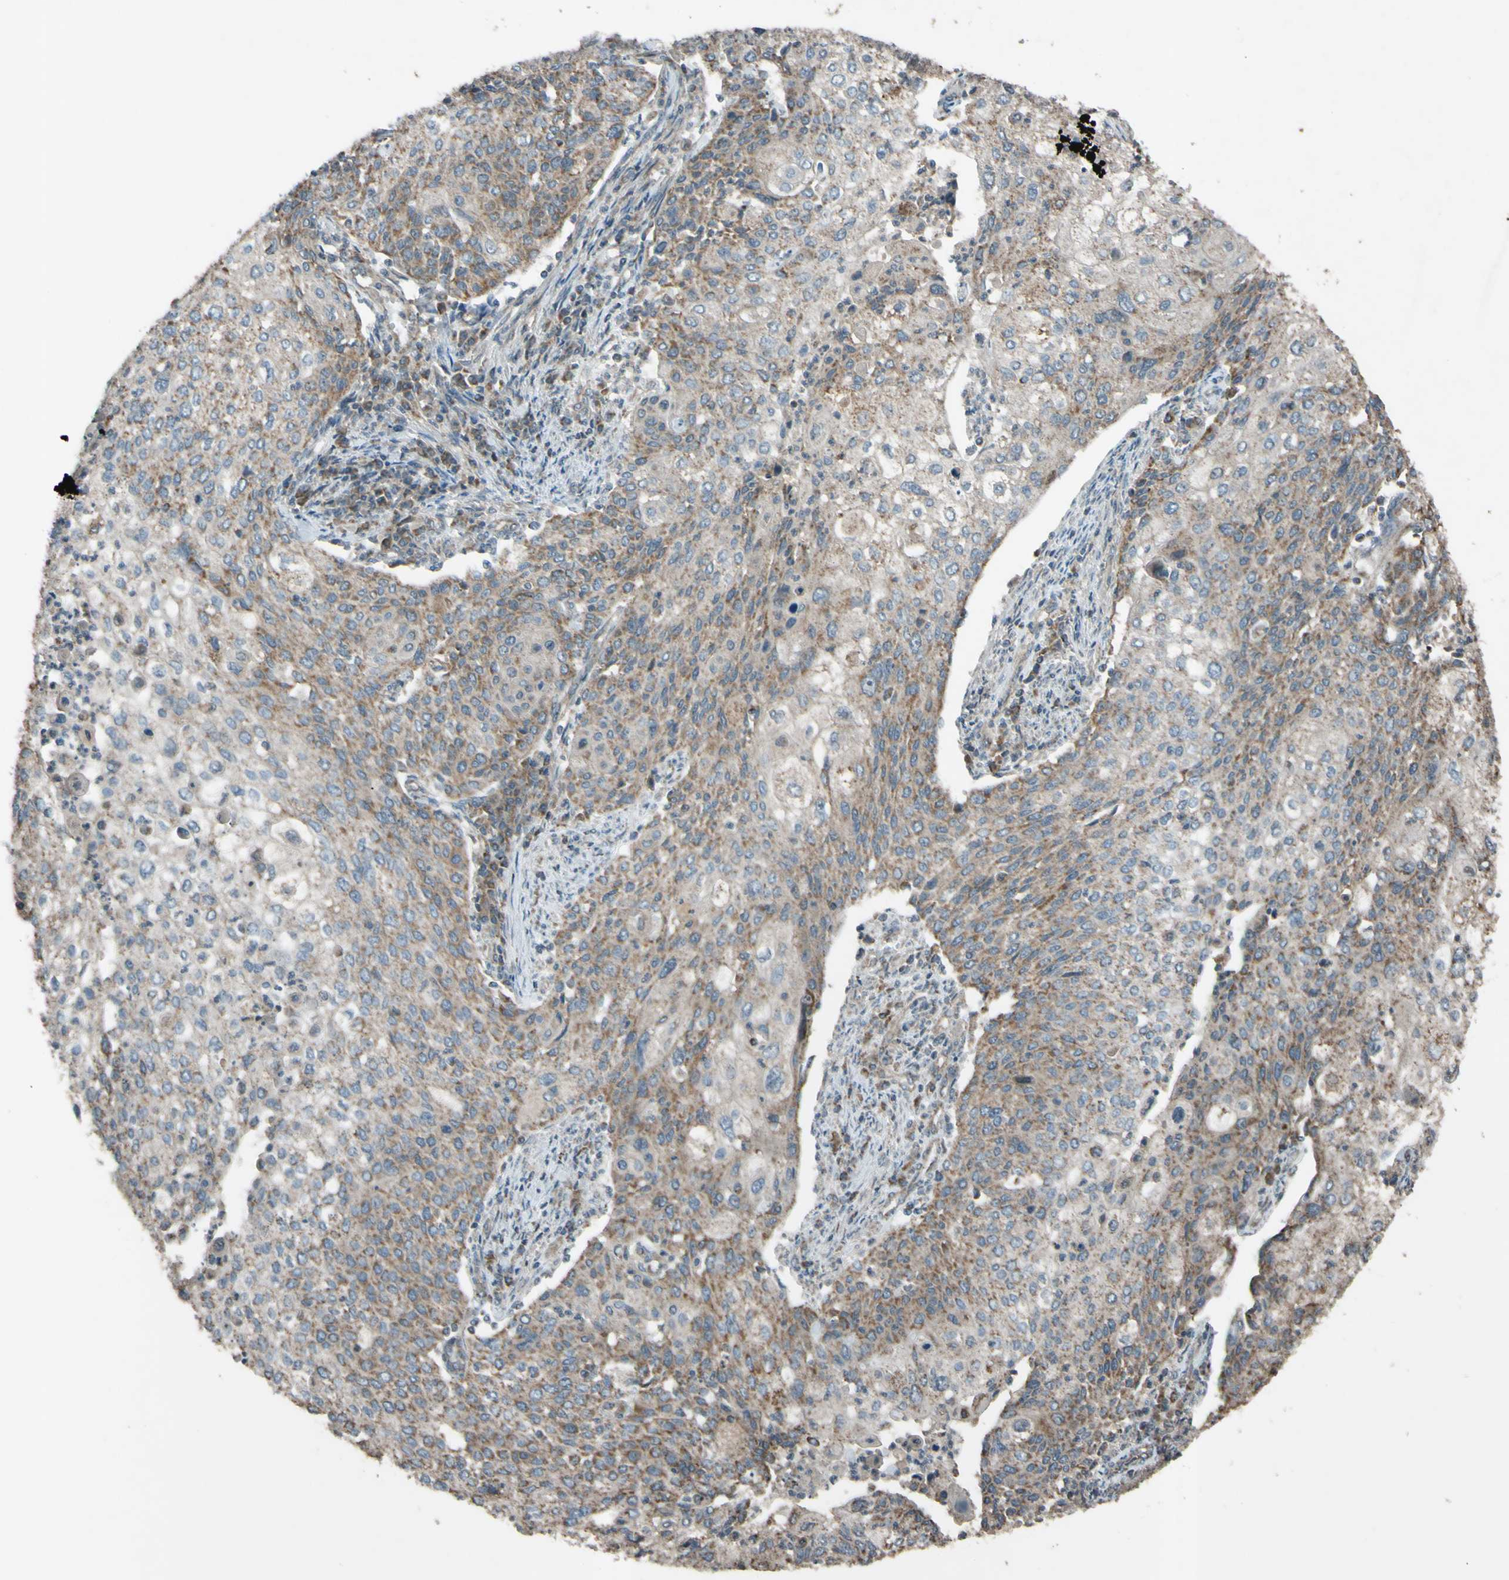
{"staining": {"intensity": "moderate", "quantity": ">75%", "location": "cytoplasmic/membranous"}, "tissue": "cervical cancer", "cell_type": "Tumor cells", "image_type": "cancer", "snomed": [{"axis": "morphology", "description": "Squamous cell carcinoma, NOS"}, {"axis": "topography", "description": "Cervix"}], "caption": "Human cervical cancer stained for a protein (brown) demonstrates moderate cytoplasmic/membranous positive staining in approximately >75% of tumor cells.", "gene": "ACOT8", "patient": {"sex": "female", "age": 40}}